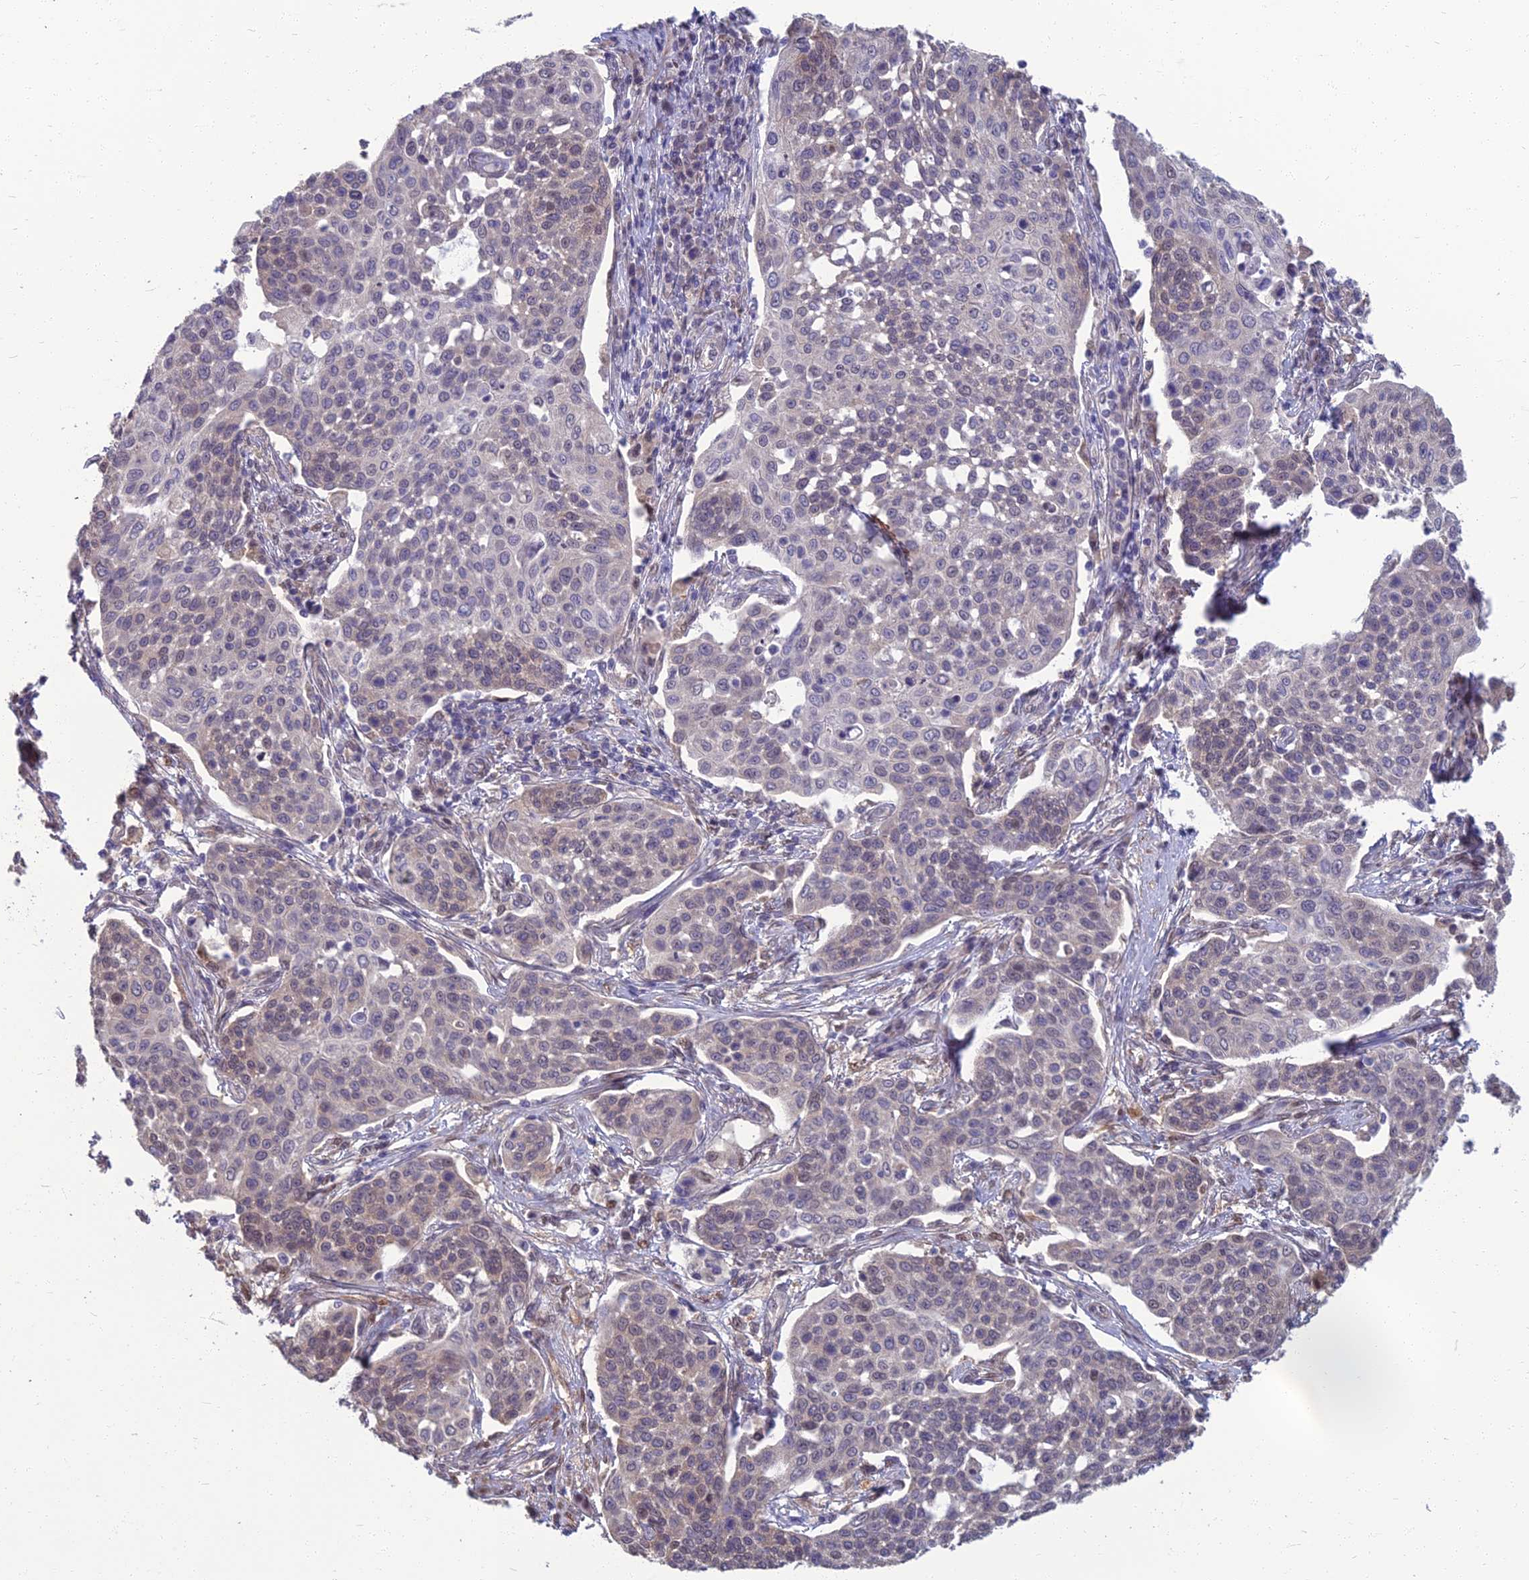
{"staining": {"intensity": "weak", "quantity": "25%-75%", "location": "nuclear"}, "tissue": "cervical cancer", "cell_type": "Tumor cells", "image_type": "cancer", "snomed": [{"axis": "morphology", "description": "Squamous cell carcinoma, NOS"}, {"axis": "topography", "description": "Cervix"}], "caption": "High-magnification brightfield microscopy of cervical cancer stained with DAB (3,3'-diaminobenzidine) (brown) and counterstained with hematoxylin (blue). tumor cells exhibit weak nuclear staining is identified in about25%-75% of cells.", "gene": "NR4A3", "patient": {"sex": "female", "age": 34}}